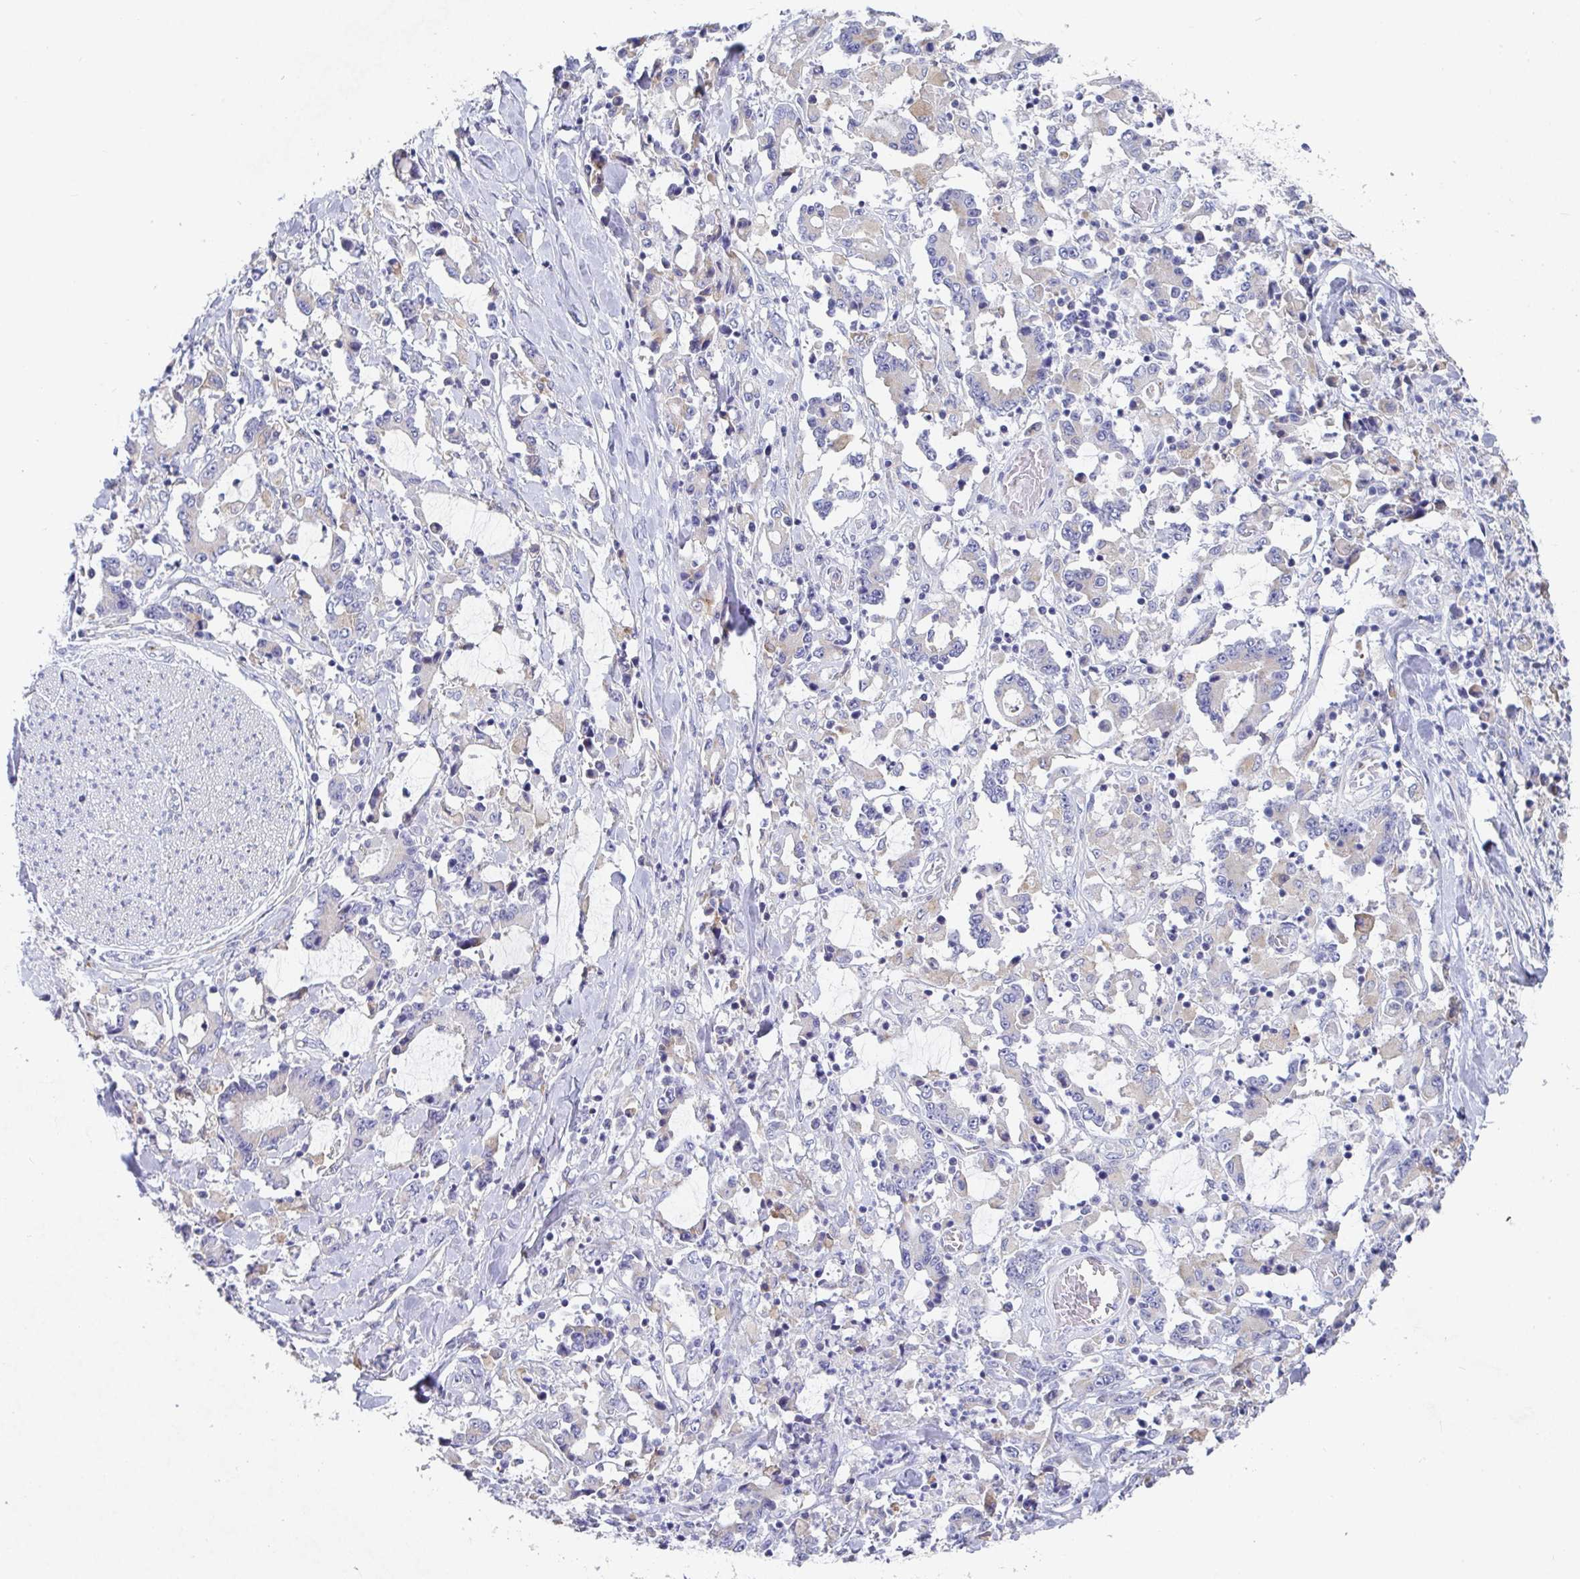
{"staining": {"intensity": "negative", "quantity": "none", "location": "none"}, "tissue": "stomach cancer", "cell_type": "Tumor cells", "image_type": "cancer", "snomed": [{"axis": "morphology", "description": "Adenocarcinoma, NOS"}, {"axis": "topography", "description": "Stomach, upper"}], "caption": "Immunohistochemical staining of stomach cancer exhibits no significant positivity in tumor cells.", "gene": "TAS2R39", "patient": {"sex": "male", "age": 68}}